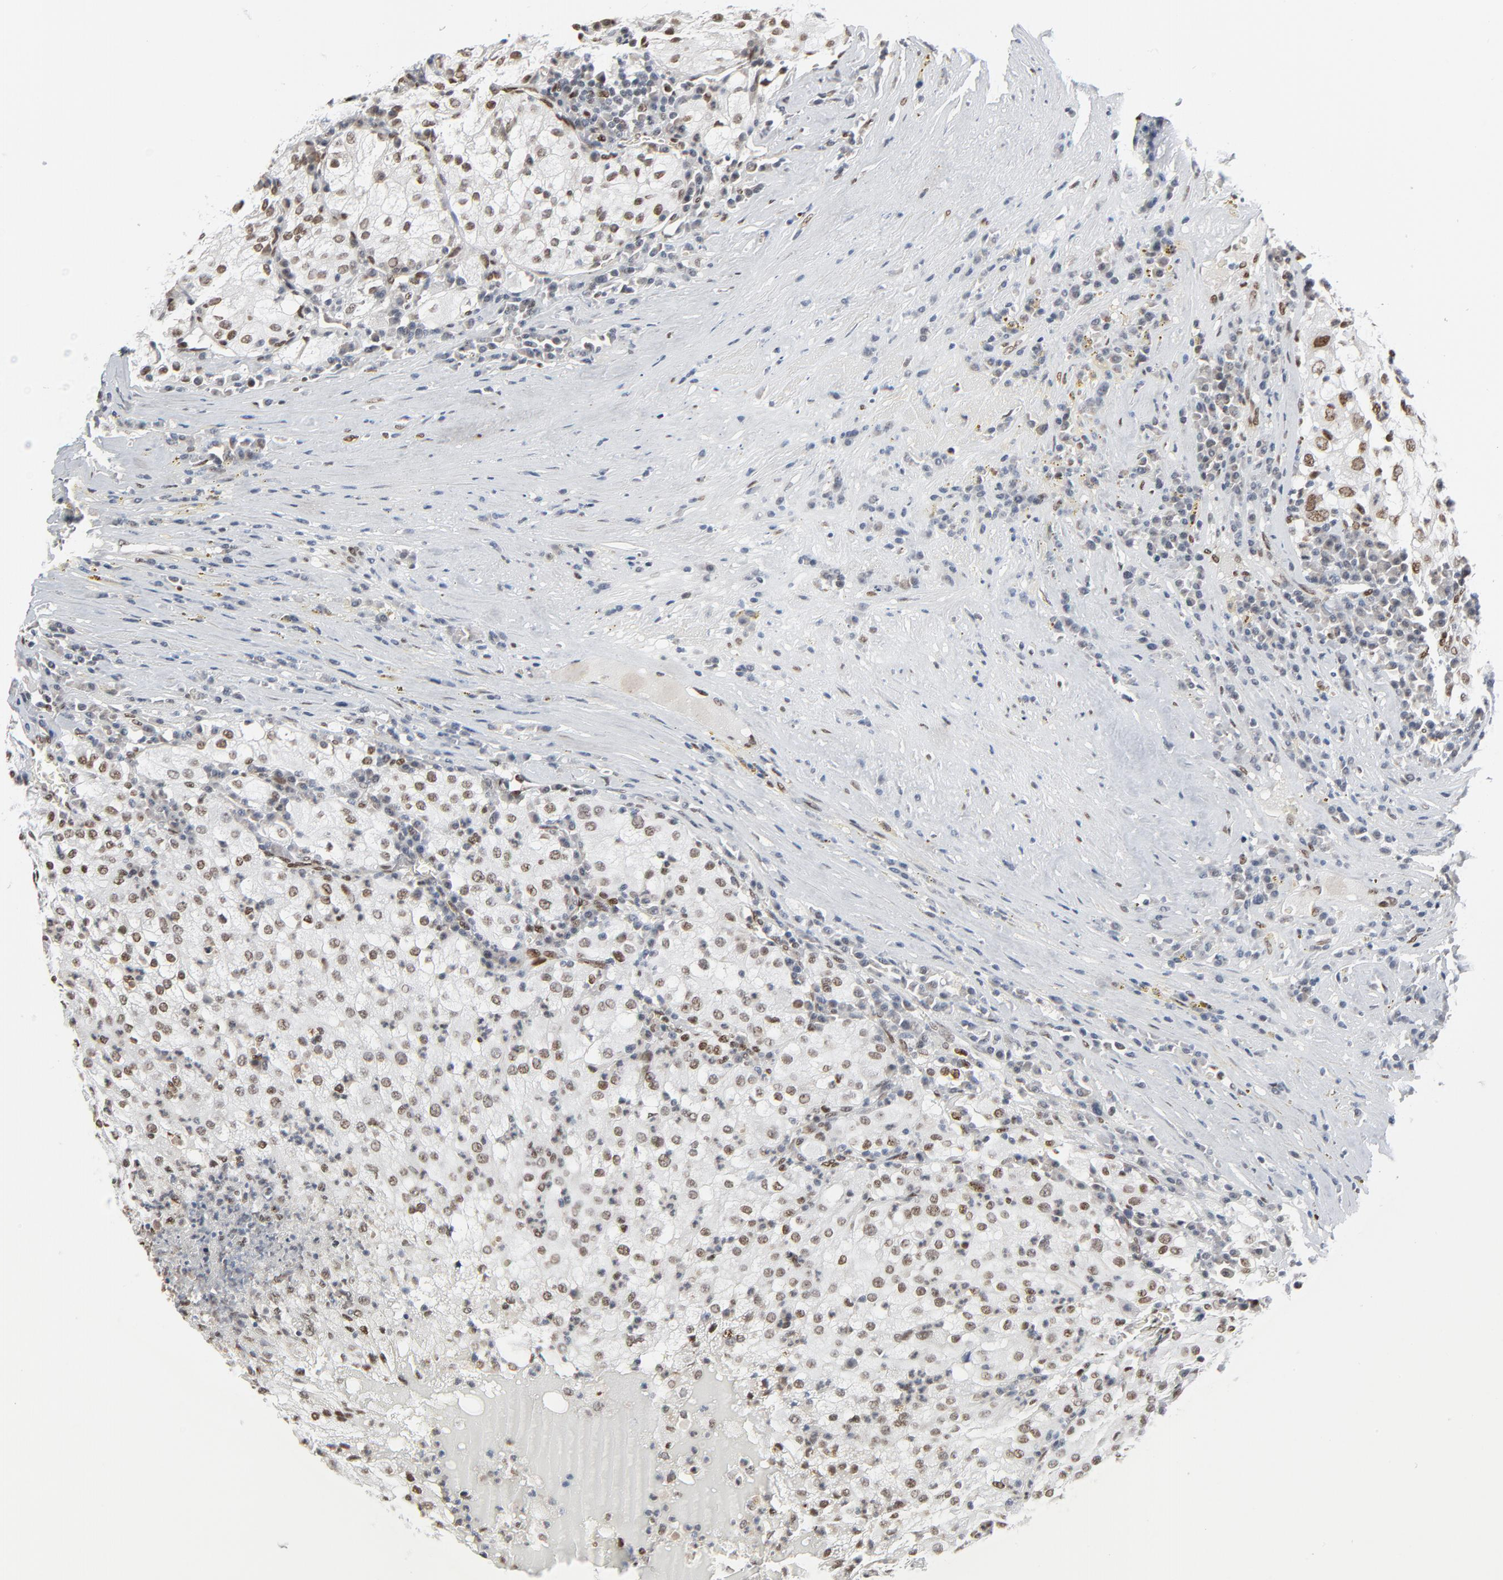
{"staining": {"intensity": "moderate", "quantity": ">75%", "location": "nuclear"}, "tissue": "renal cancer", "cell_type": "Tumor cells", "image_type": "cancer", "snomed": [{"axis": "morphology", "description": "Adenocarcinoma, NOS"}, {"axis": "topography", "description": "Kidney"}], "caption": "Immunohistochemistry (IHC) of renal cancer (adenocarcinoma) reveals medium levels of moderate nuclear staining in approximately >75% of tumor cells.", "gene": "CUX1", "patient": {"sex": "male", "age": 59}}